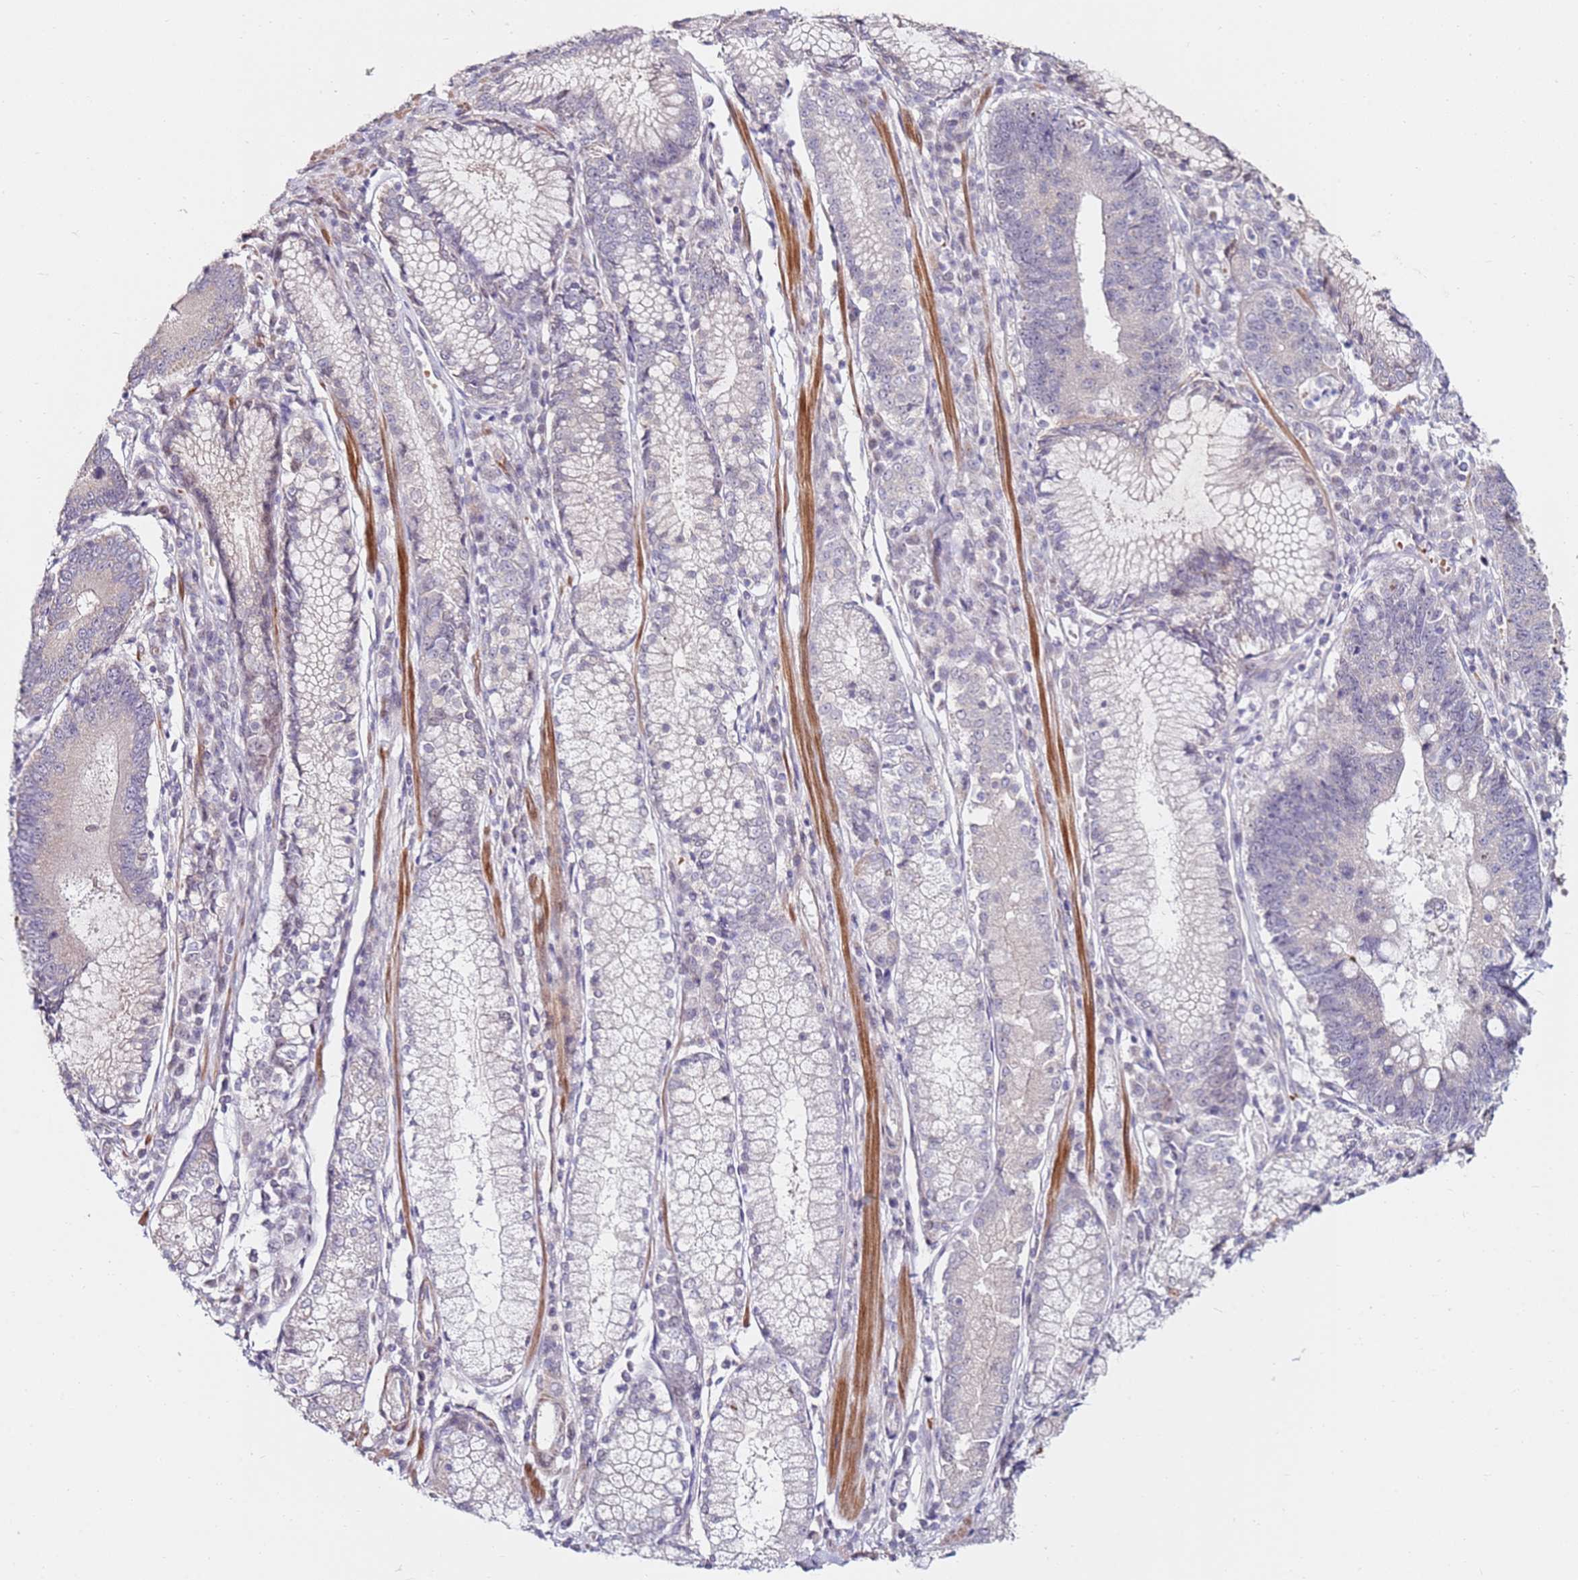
{"staining": {"intensity": "negative", "quantity": "none", "location": "none"}, "tissue": "stomach cancer", "cell_type": "Tumor cells", "image_type": "cancer", "snomed": [{"axis": "morphology", "description": "Adenocarcinoma, NOS"}, {"axis": "topography", "description": "Stomach"}], "caption": "Stomach adenocarcinoma was stained to show a protein in brown. There is no significant staining in tumor cells. (Stains: DAB IHC with hematoxylin counter stain, Microscopy: brightfield microscopy at high magnification).", "gene": "RARS2", "patient": {"sex": "male", "age": 59}}